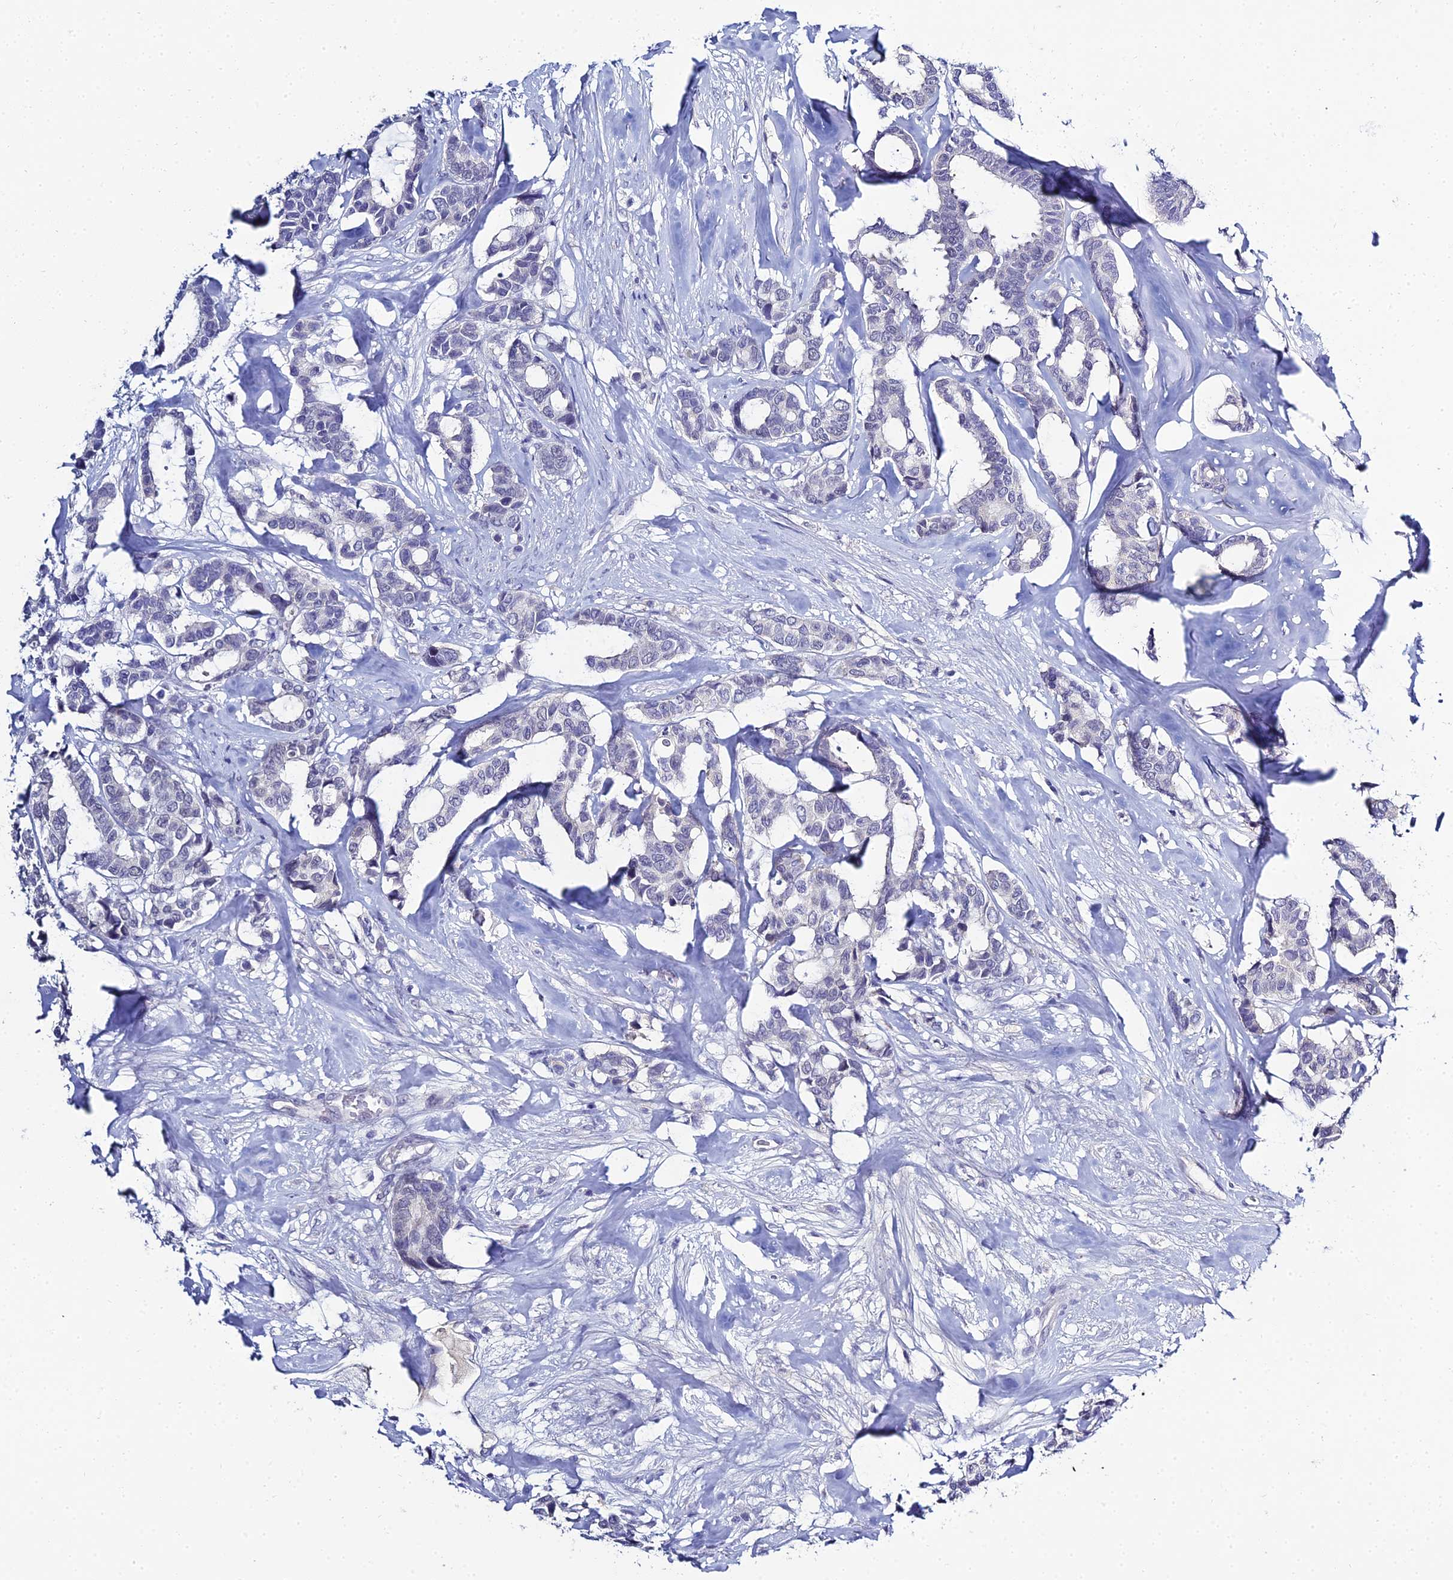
{"staining": {"intensity": "negative", "quantity": "none", "location": "none"}, "tissue": "breast cancer", "cell_type": "Tumor cells", "image_type": "cancer", "snomed": [{"axis": "morphology", "description": "Duct carcinoma"}, {"axis": "topography", "description": "Breast"}], "caption": "There is no significant positivity in tumor cells of breast cancer.", "gene": "MUC13", "patient": {"sex": "female", "age": 87}}